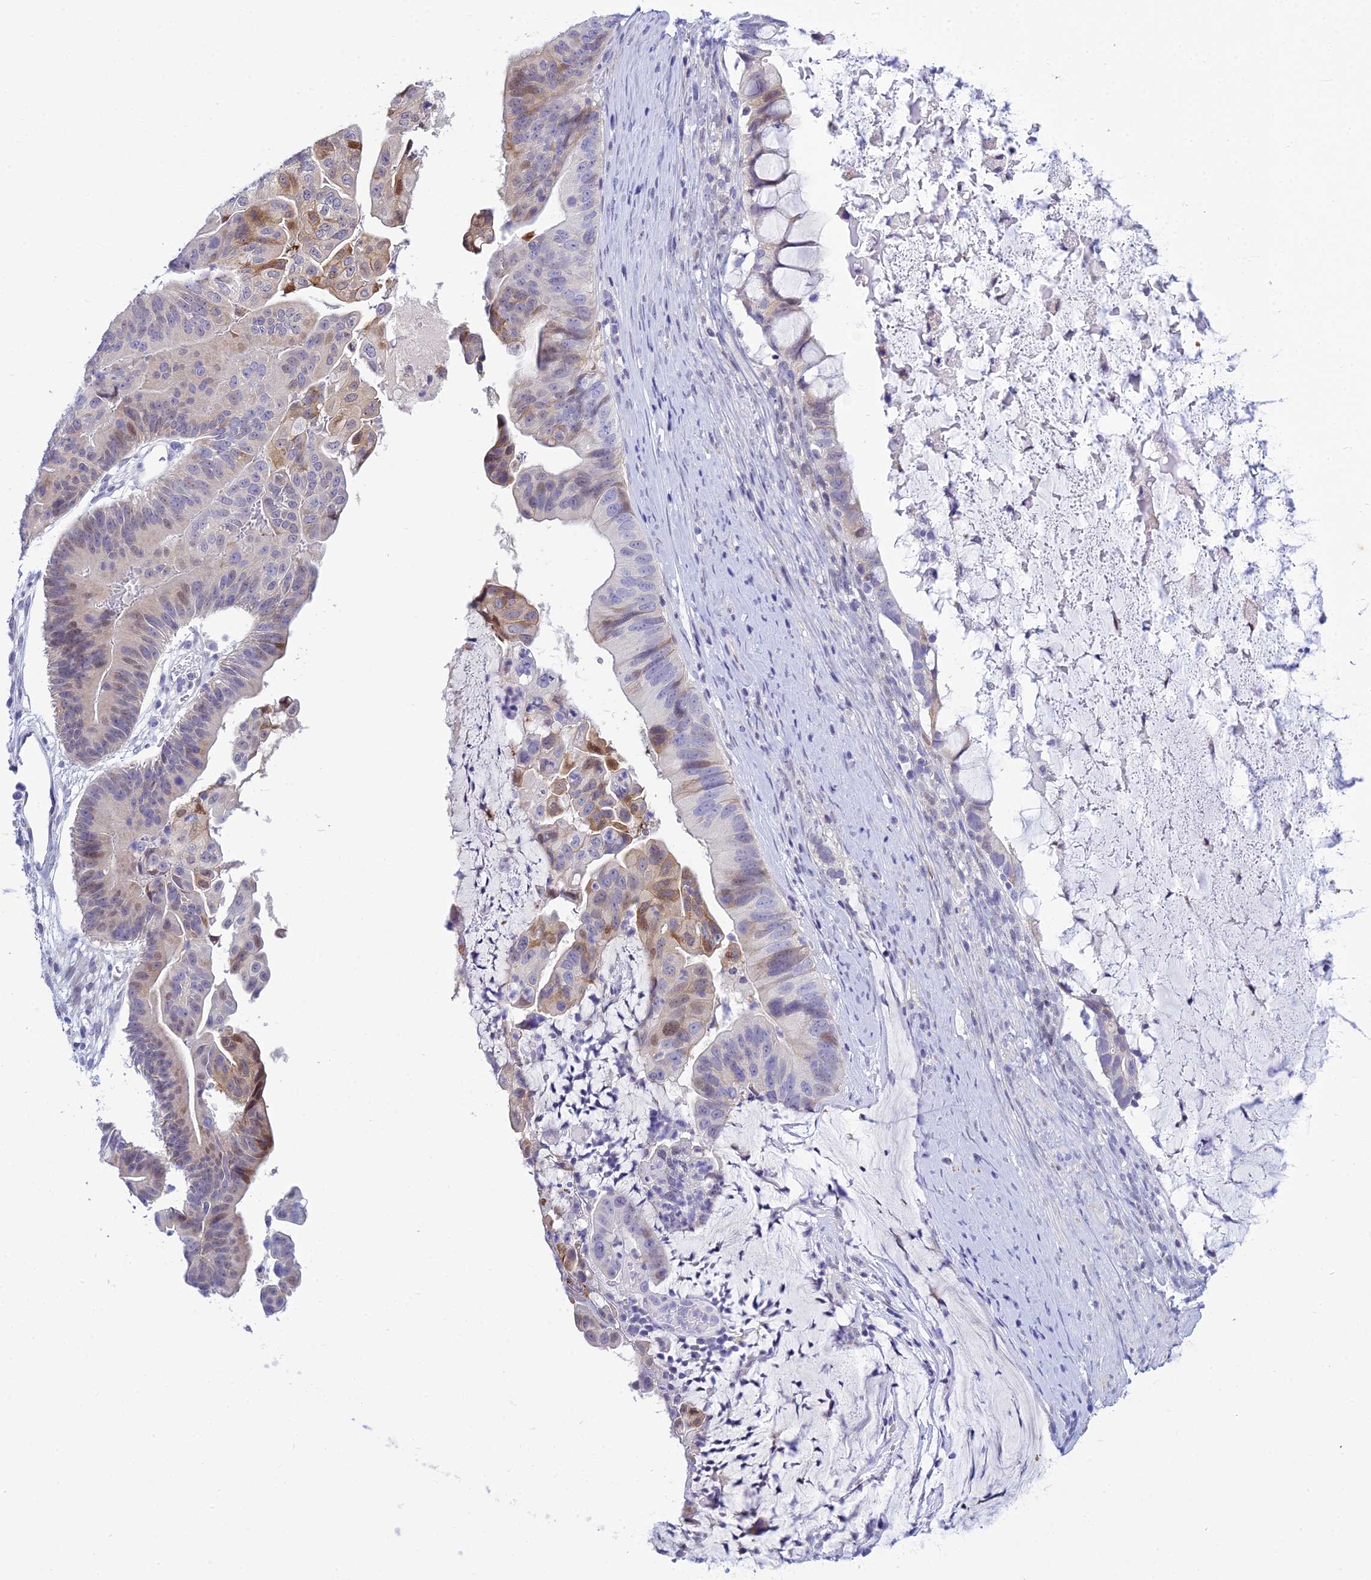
{"staining": {"intensity": "moderate", "quantity": "<25%", "location": "cytoplasmic/membranous,nuclear"}, "tissue": "ovarian cancer", "cell_type": "Tumor cells", "image_type": "cancer", "snomed": [{"axis": "morphology", "description": "Cystadenocarcinoma, mucinous, NOS"}, {"axis": "topography", "description": "Ovary"}], "caption": "Moderate cytoplasmic/membranous and nuclear positivity is appreciated in about <25% of tumor cells in ovarian cancer.", "gene": "ZMIZ1", "patient": {"sex": "female", "age": 61}}